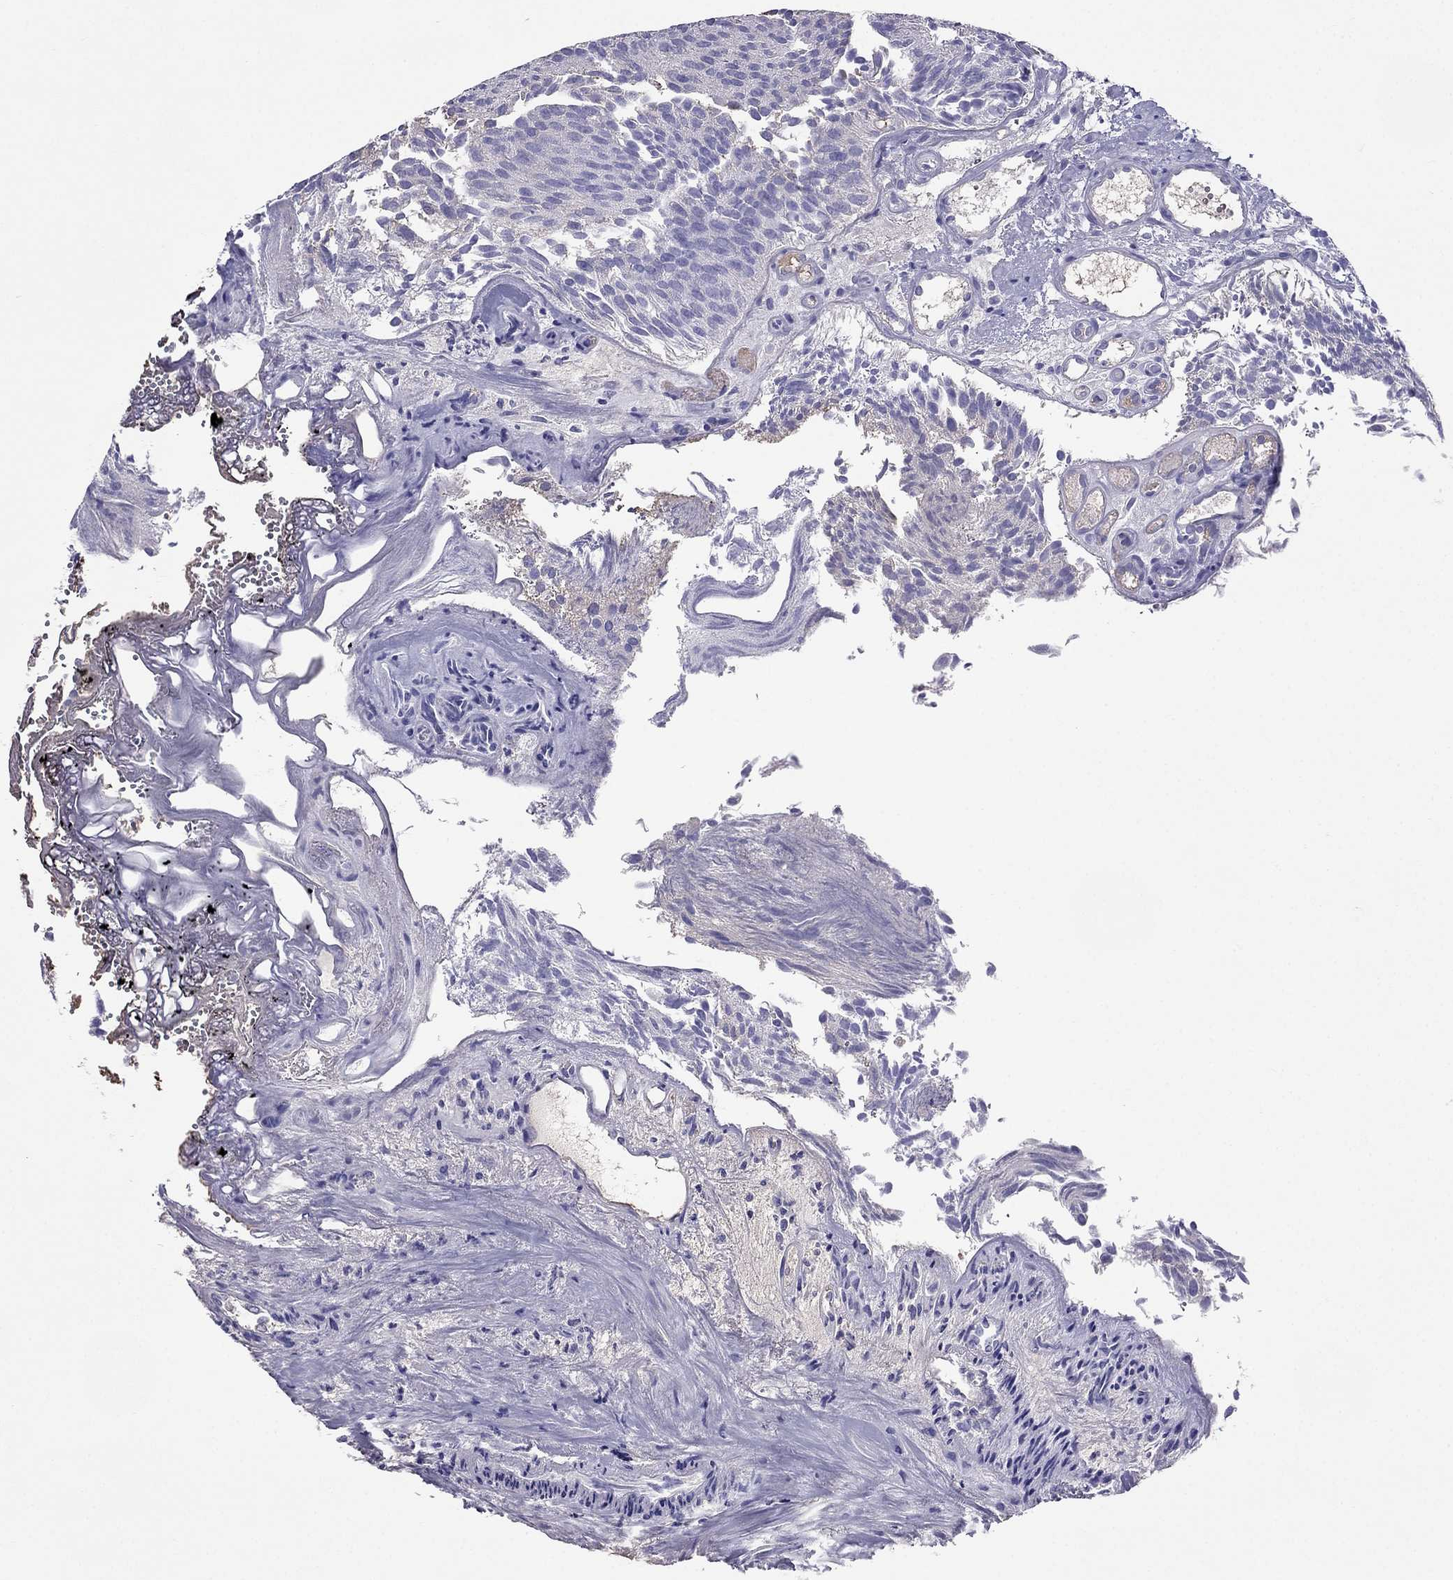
{"staining": {"intensity": "negative", "quantity": "none", "location": "none"}, "tissue": "urothelial cancer", "cell_type": "Tumor cells", "image_type": "cancer", "snomed": [{"axis": "morphology", "description": "Urothelial carcinoma, Low grade"}, {"axis": "topography", "description": "Urinary bladder"}], "caption": "Immunohistochemistry of human low-grade urothelial carcinoma displays no positivity in tumor cells.", "gene": "TBC1D21", "patient": {"sex": "female", "age": 87}}